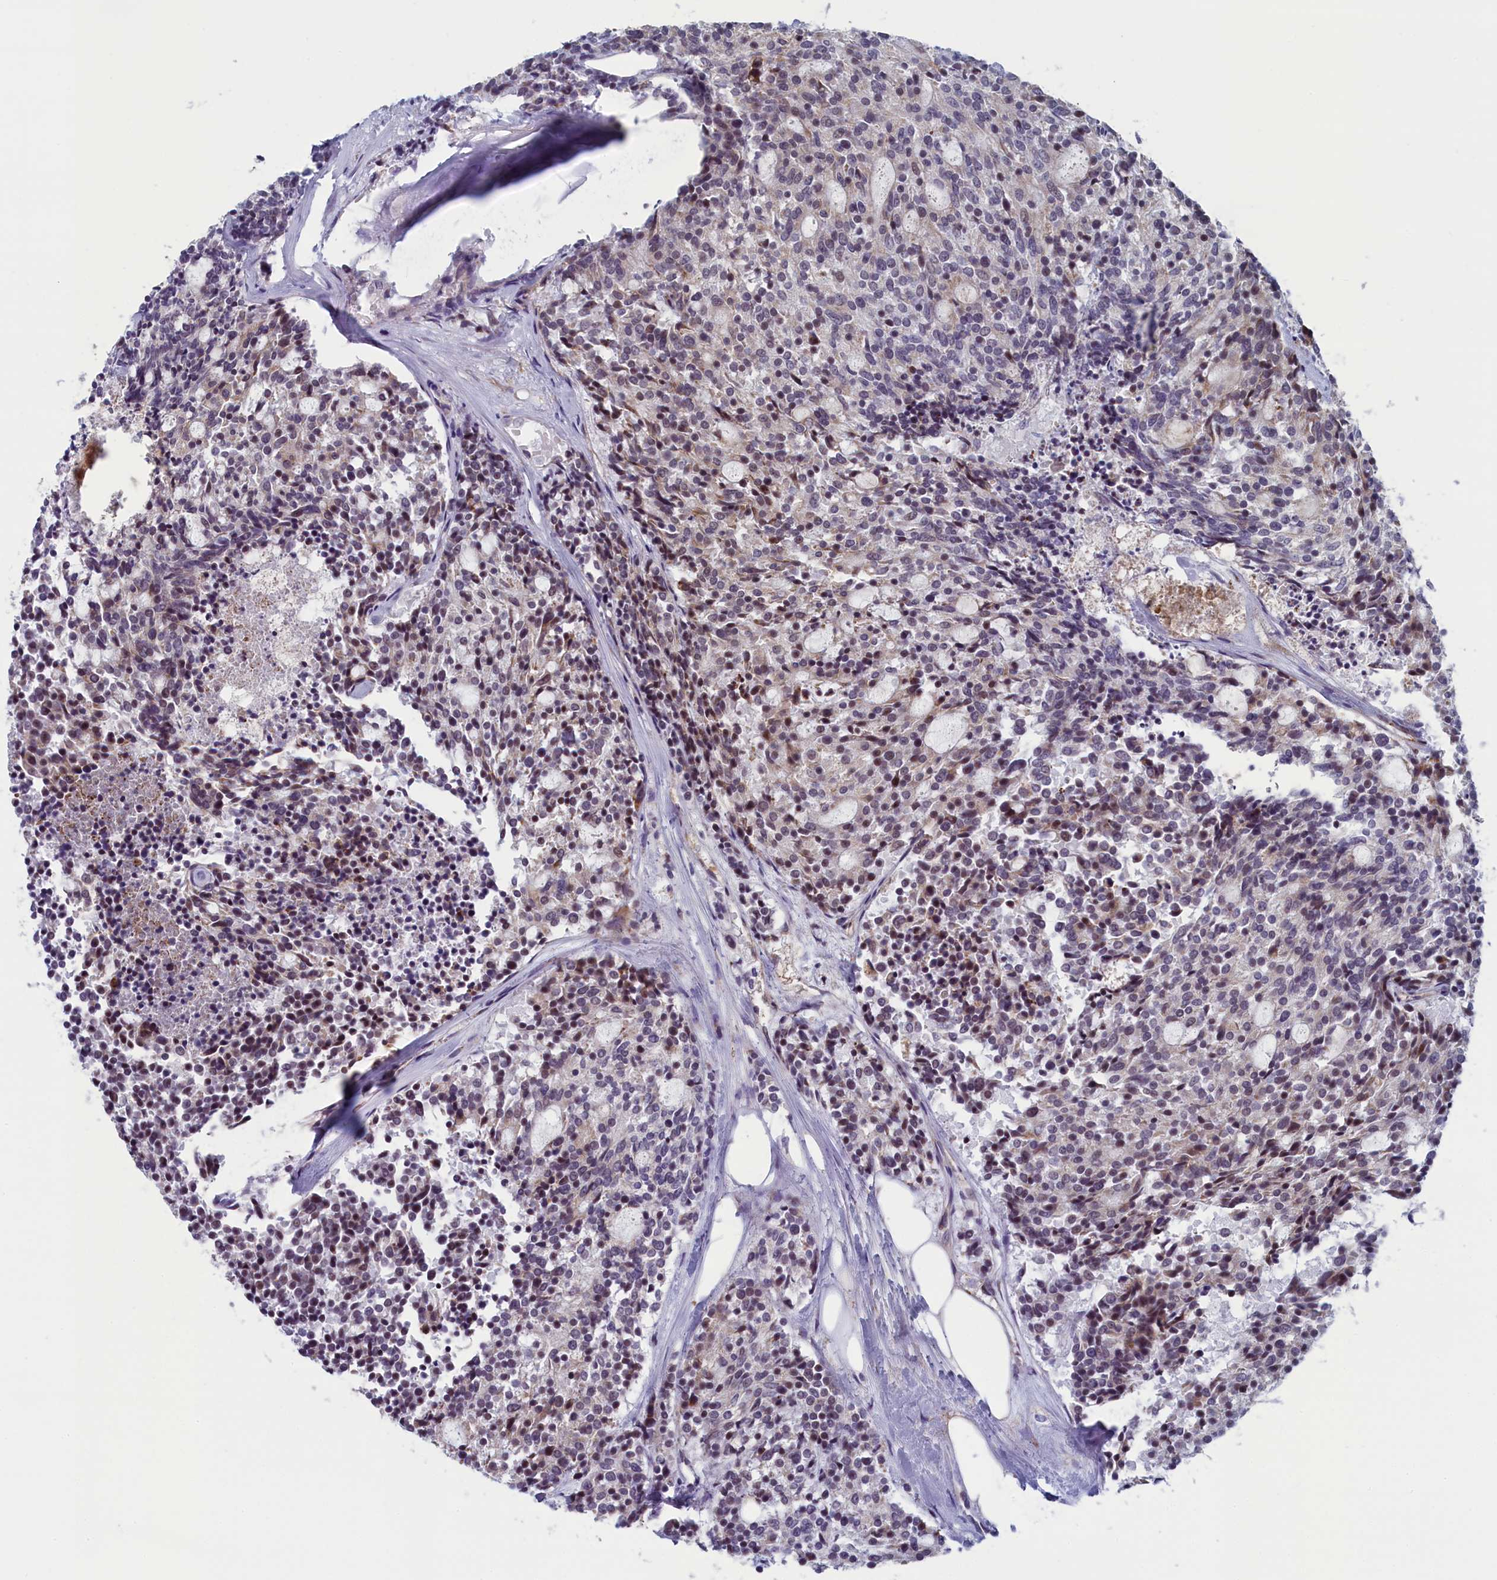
{"staining": {"intensity": "moderate", "quantity": "<25%", "location": "nuclear"}, "tissue": "carcinoid", "cell_type": "Tumor cells", "image_type": "cancer", "snomed": [{"axis": "morphology", "description": "Carcinoid, malignant, NOS"}, {"axis": "topography", "description": "Pancreas"}], "caption": "Carcinoid stained with immunohistochemistry displays moderate nuclear positivity in about <25% of tumor cells. (DAB (3,3'-diaminobenzidine) IHC, brown staining for protein, blue staining for nuclei).", "gene": "CNEP1R1", "patient": {"sex": "female", "age": 54}}